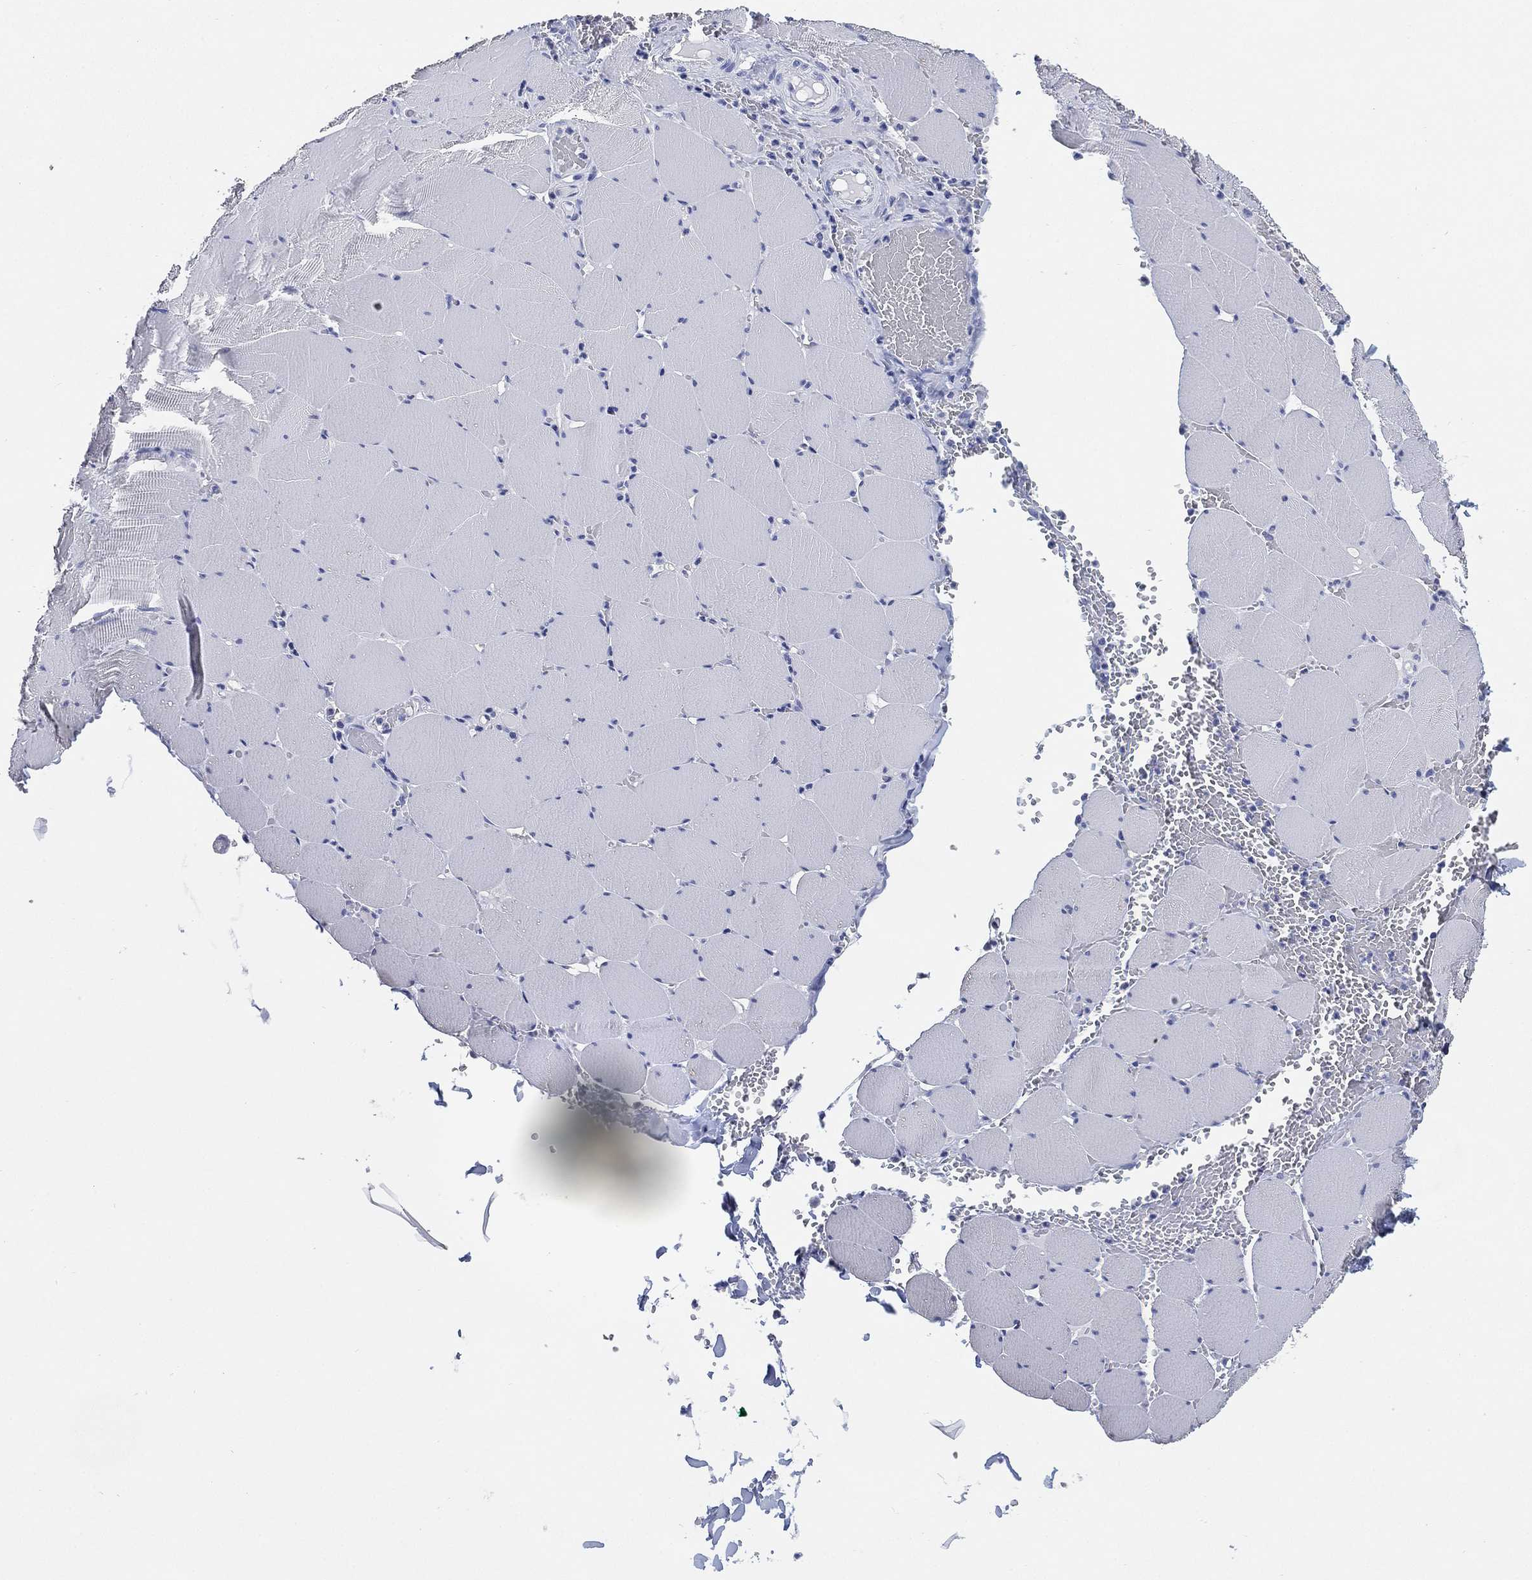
{"staining": {"intensity": "negative", "quantity": "none", "location": "none"}, "tissue": "skeletal muscle", "cell_type": "Myocytes", "image_type": "normal", "snomed": [{"axis": "morphology", "description": "Normal tissue, NOS"}, {"axis": "morphology", "description": "Malignant melanoma, Metastatic site"}, {"axis": "topography", "description": "Skeletal muscle"}], "caption": "The IHC micrograph has no significant positivity in myocytes of skeletal muscle.", "gene": "IYD", "patient": {"sex": "male", "age": 50}}